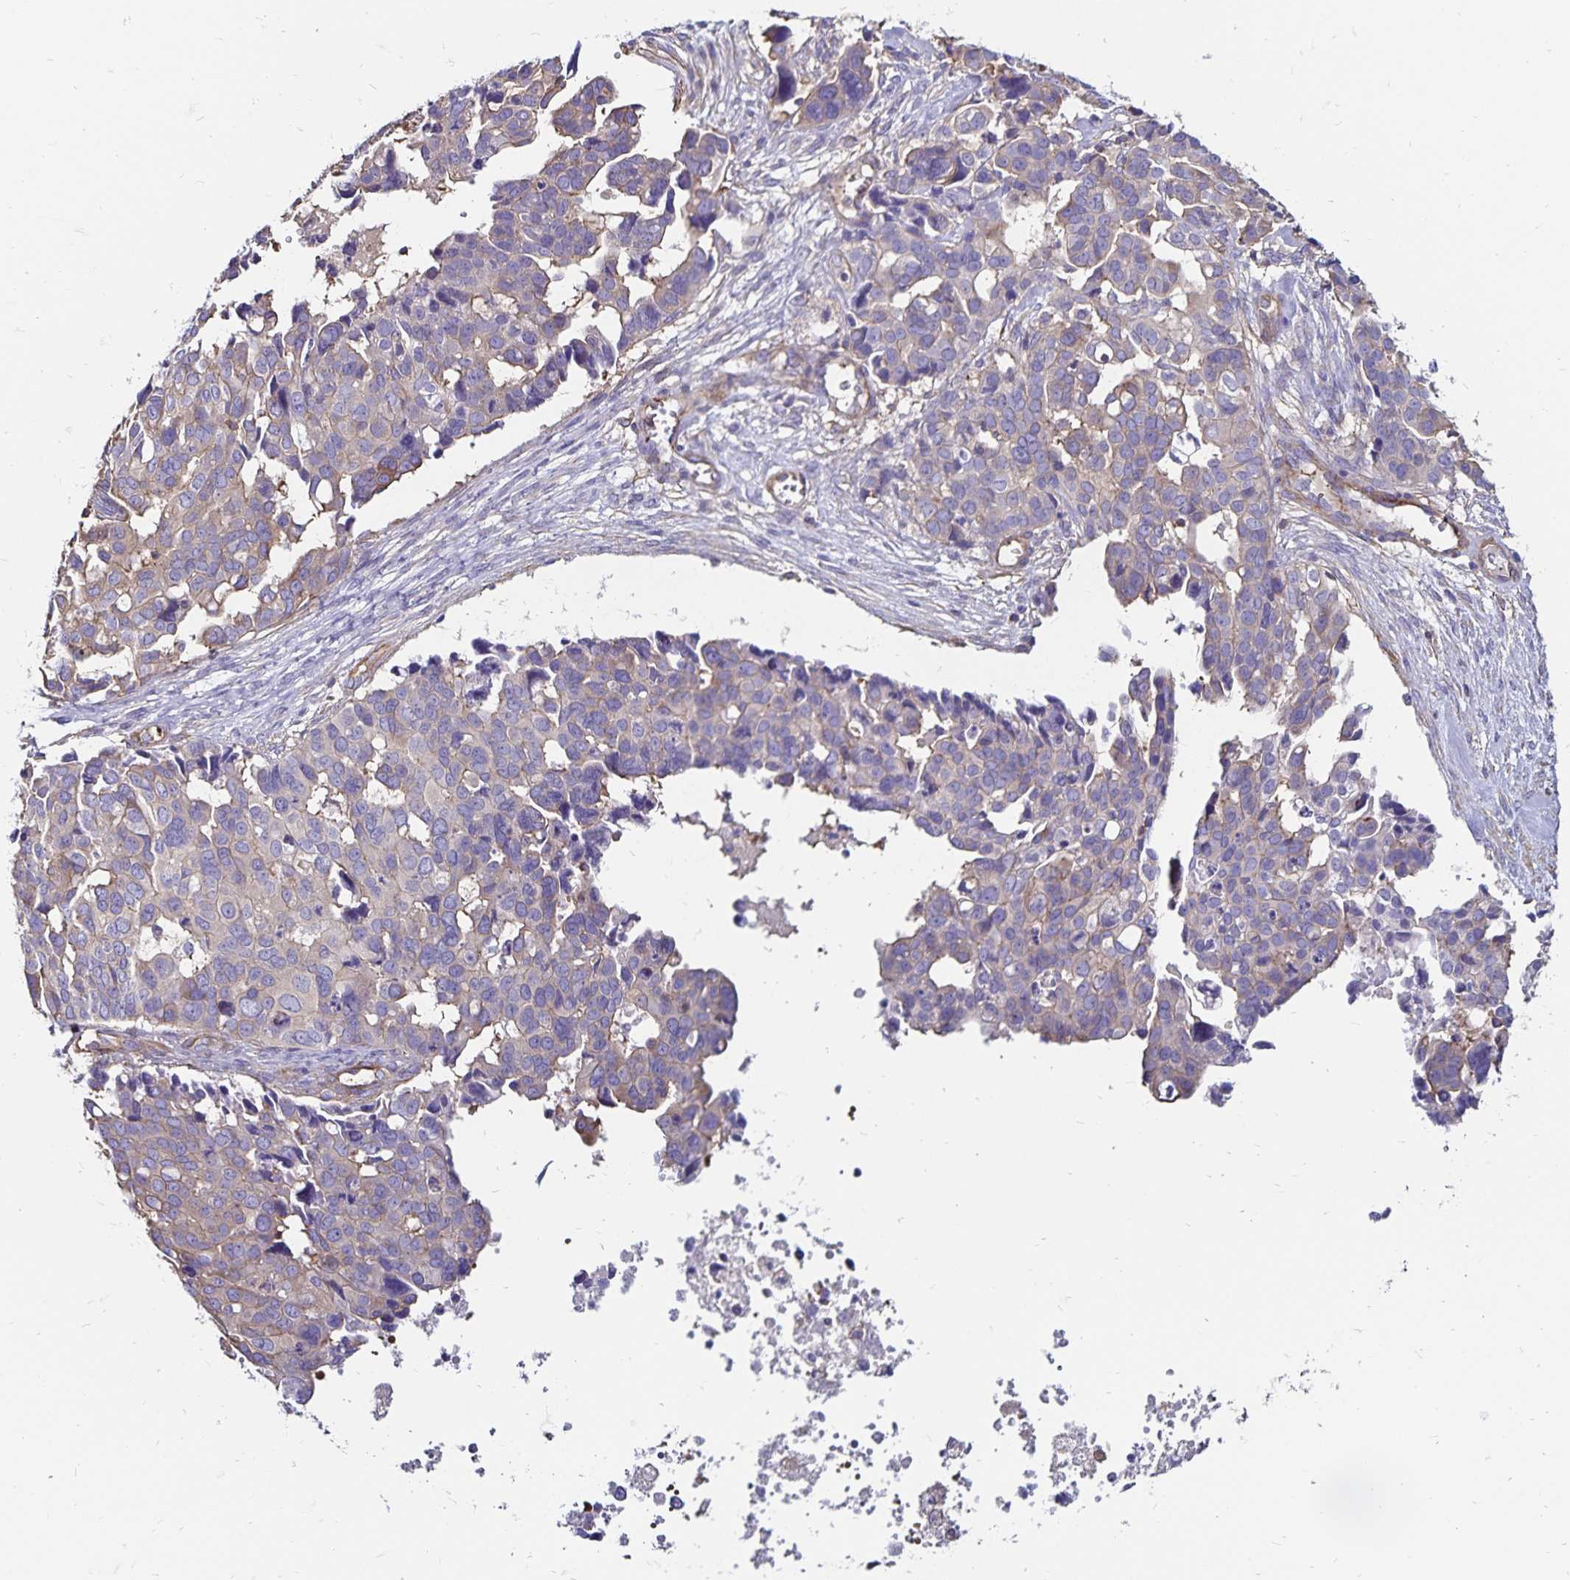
{"staining": {"intensity": "negative", "quantity": "none", "location": "none"}, "tissue": "ovarian cancer", "cell_type": "Tumor cells", "image_type": "cancer", "snomed": [{"axis": "morphology", "description": "Carcinoma, endometroid"}, {"axis": "topography", "description": "Ovary"}], "caption": "Tumor cells are negative for protein expression in human ovarian cancer.", "gene": "RPRML", "patient": {"sex": "female", "age": 78}}